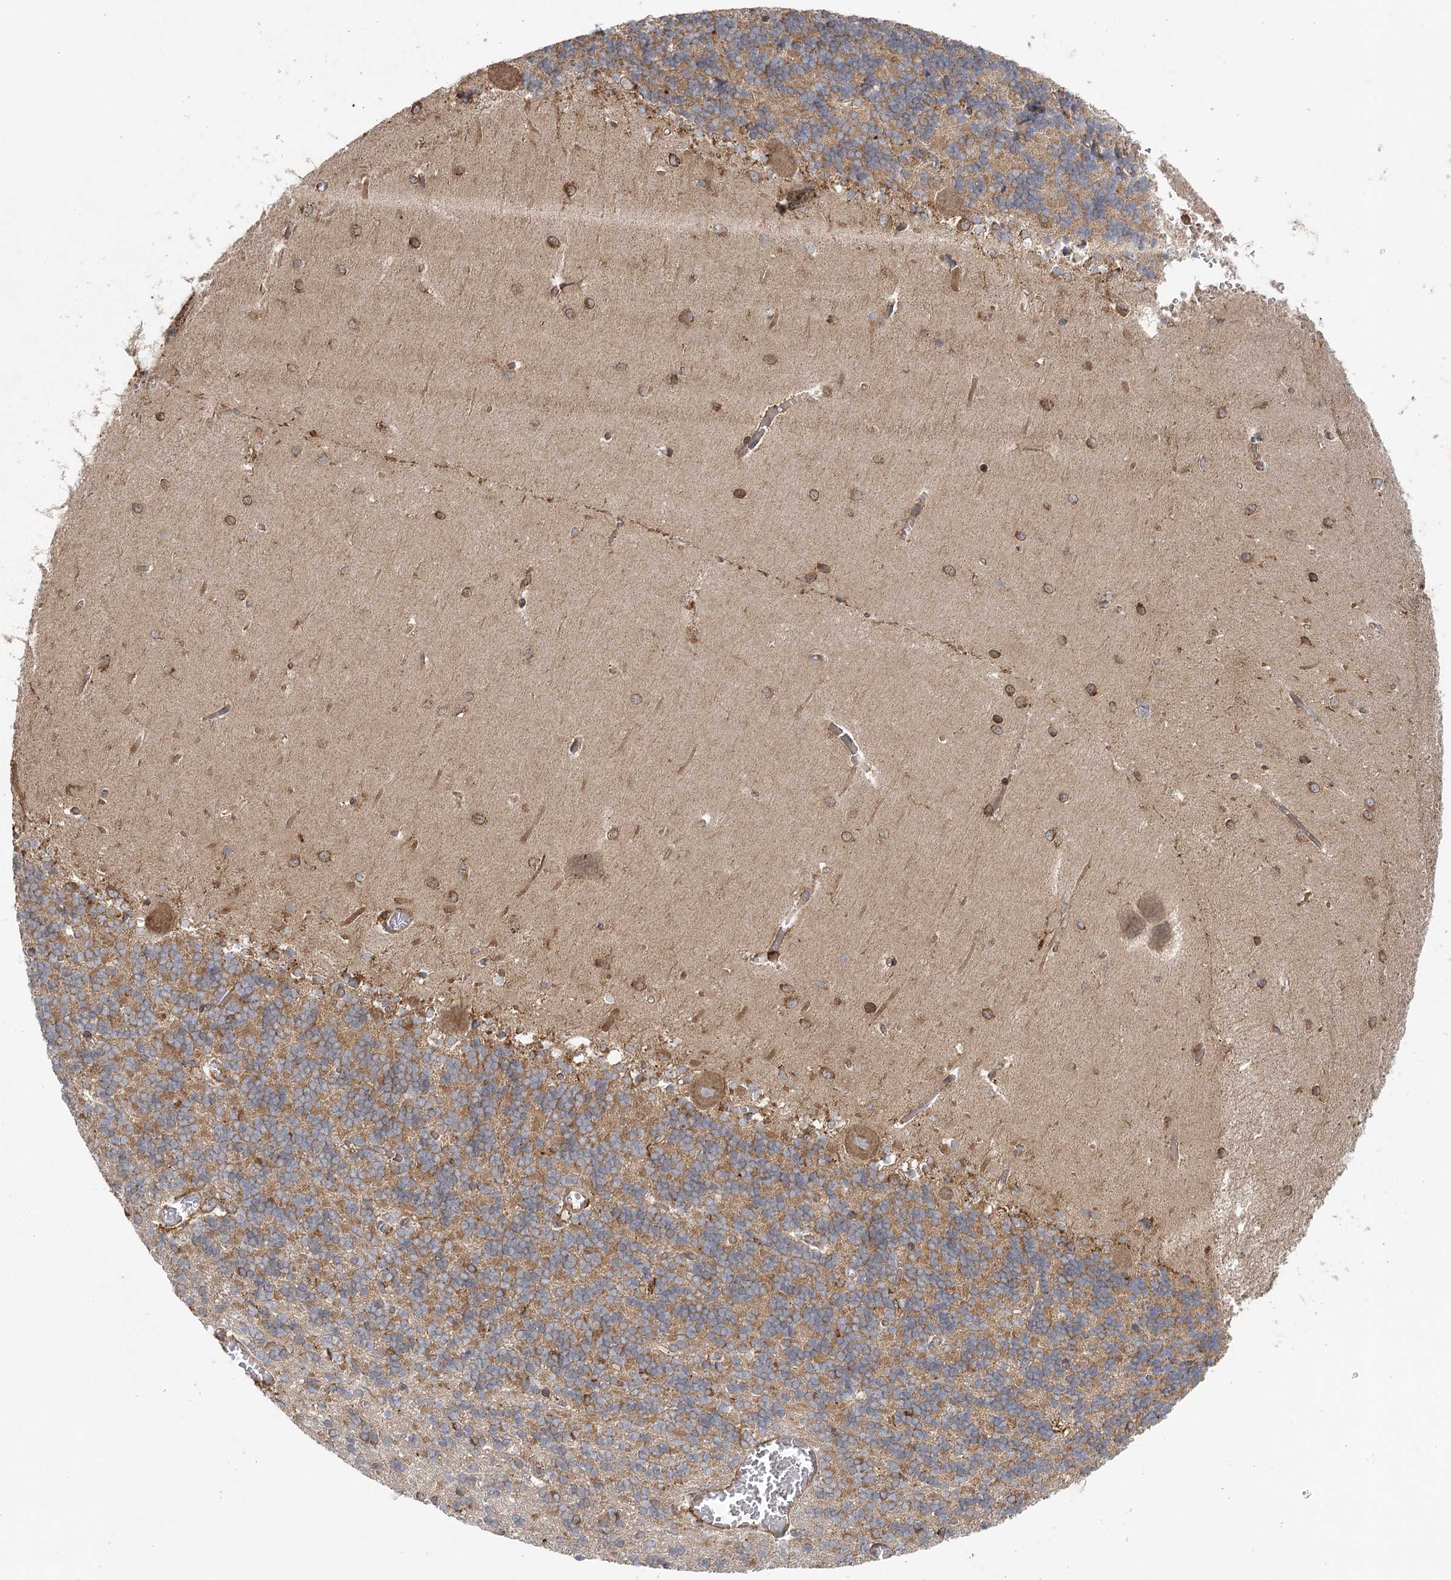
{"staining": {"intensity": "moderate", "quantity": ">75%", "location": "cytoplasmic/membranous"}, "tissue": "cerebellum", "cell_type": "Cells in granular layer", "image_type": "normal", "snomed": [{"axis": "morphology", "description": "Normal tissue, NOS"}, {"axis": "topography", "description": "Cerebellum"}], "caption": "Moderate cytoplasmic/membranous staining for a protein is seen in approximately >75% of cells in granular layer of normal cerebellum using immunohistochemistry.", "gene": "ACAP2", "patient": {"sex": "male", "age": 37}}